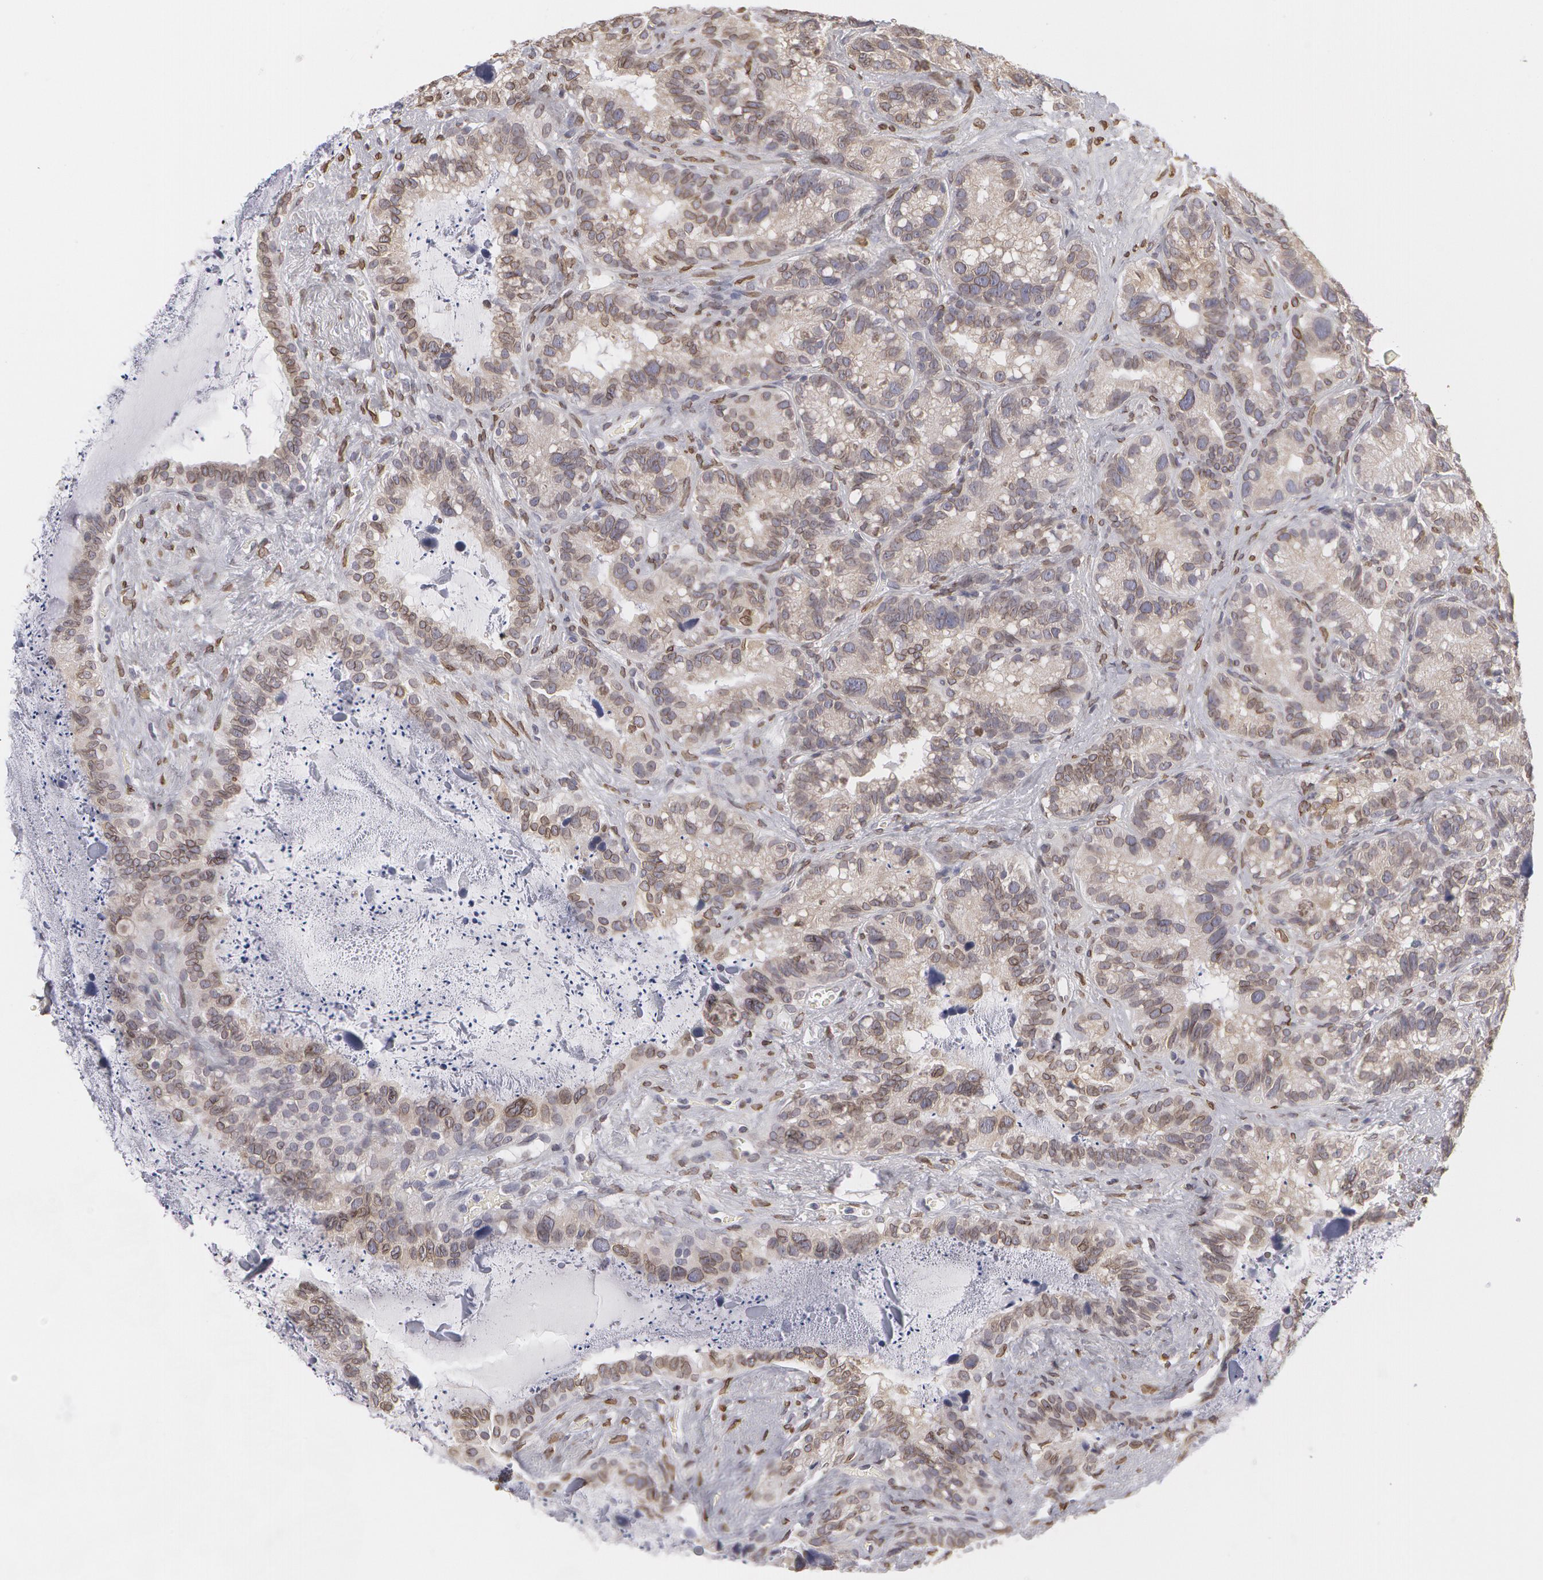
{"staining": {"intensity": "weak", "quantity": "25%-75%", "location": "nuclear"}, "tissue": "seminal vesicle", "cell_type": "Glandular cells", "image_type": "normal", "snomed": [{"axis": "morphology", "description": "Normal tissue, NOS"}, {"axis": "topography", "description": "Seminal veicle"}], "caption": "Normal seminal vesicle displays weak nuclear staining in approximately 25%-75% of glandular cells.", "gene": "EMD", "patient": {"sex": "male", "age": 63}}